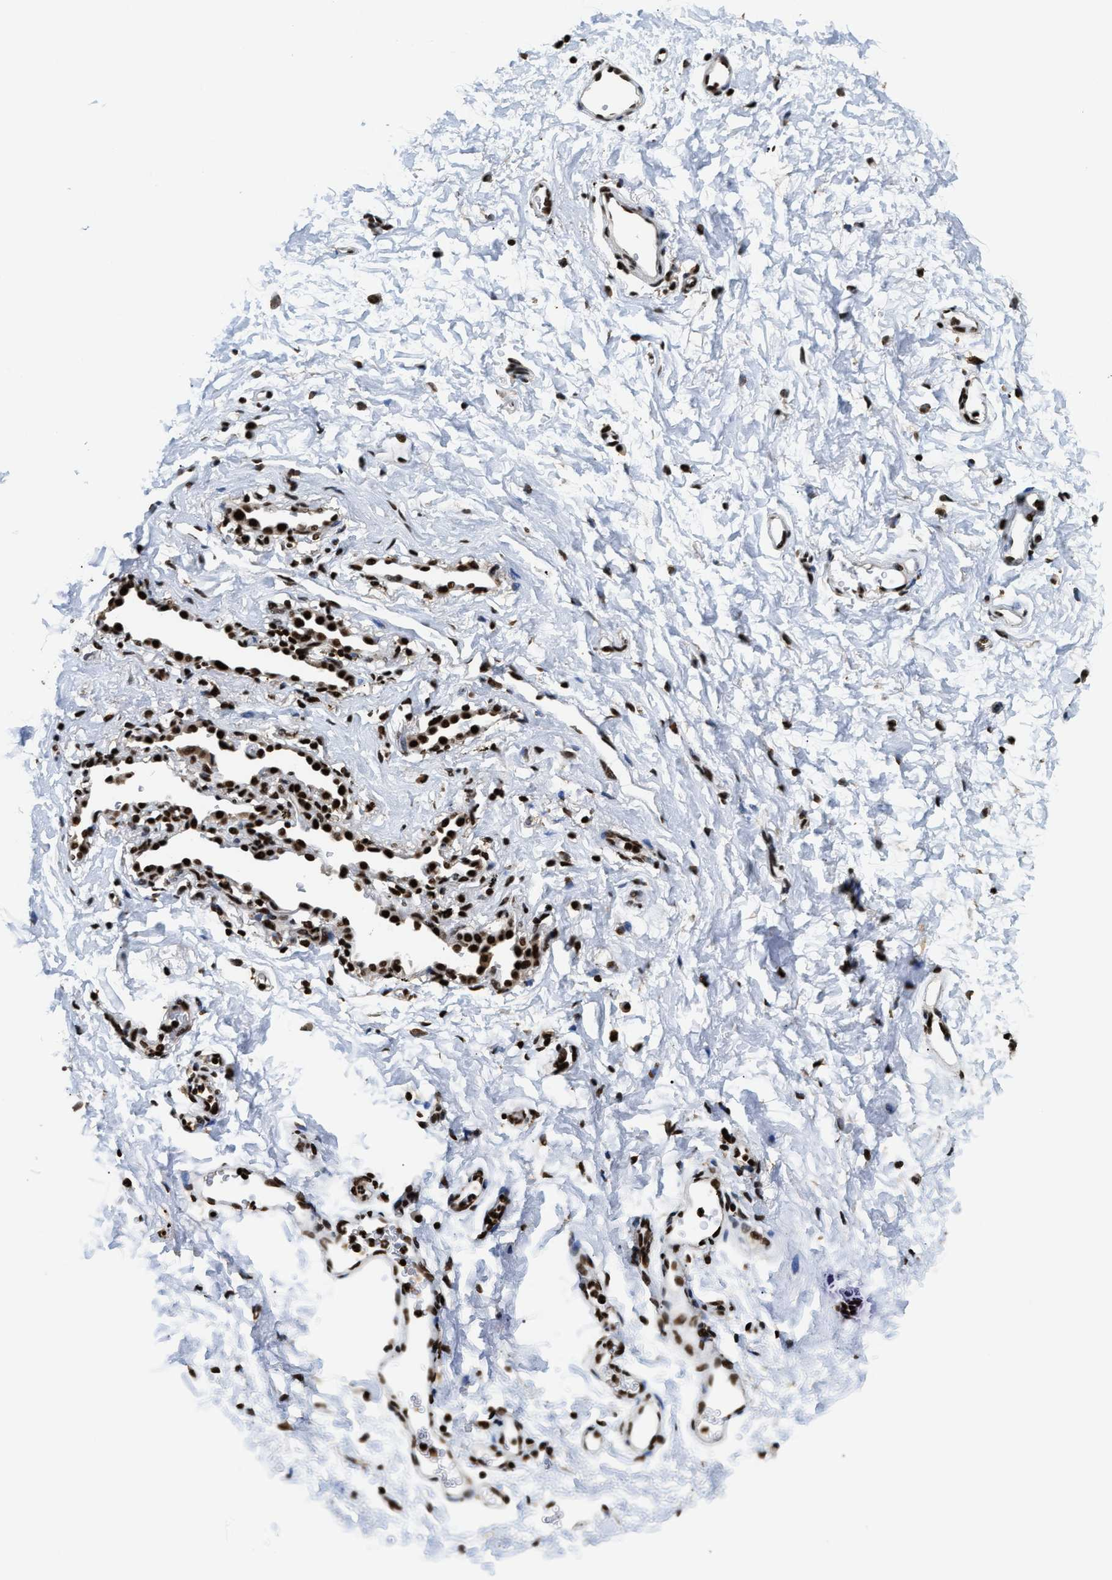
{"staining": {"intensity": "strong", "quantity": ">75%", "location": "nuclear"}, "tissue": "adipose tissue", "cell_type": "Adipocytes", "image_type": "normal", "snomed": [{"axis": "morphology", "description": "Normal tissue, NOS"}, {"axis": "topography", "description": "Cartilage tissue"}, {"axis": "topography", "description": "Bronchus"}], "caption": "Unremarkable adipose tissue reveals strong nuclear positivity in approximately >75% of adipocytes.", "gene": "RAD21", "patient": {"sex": "female", "age": 53}}